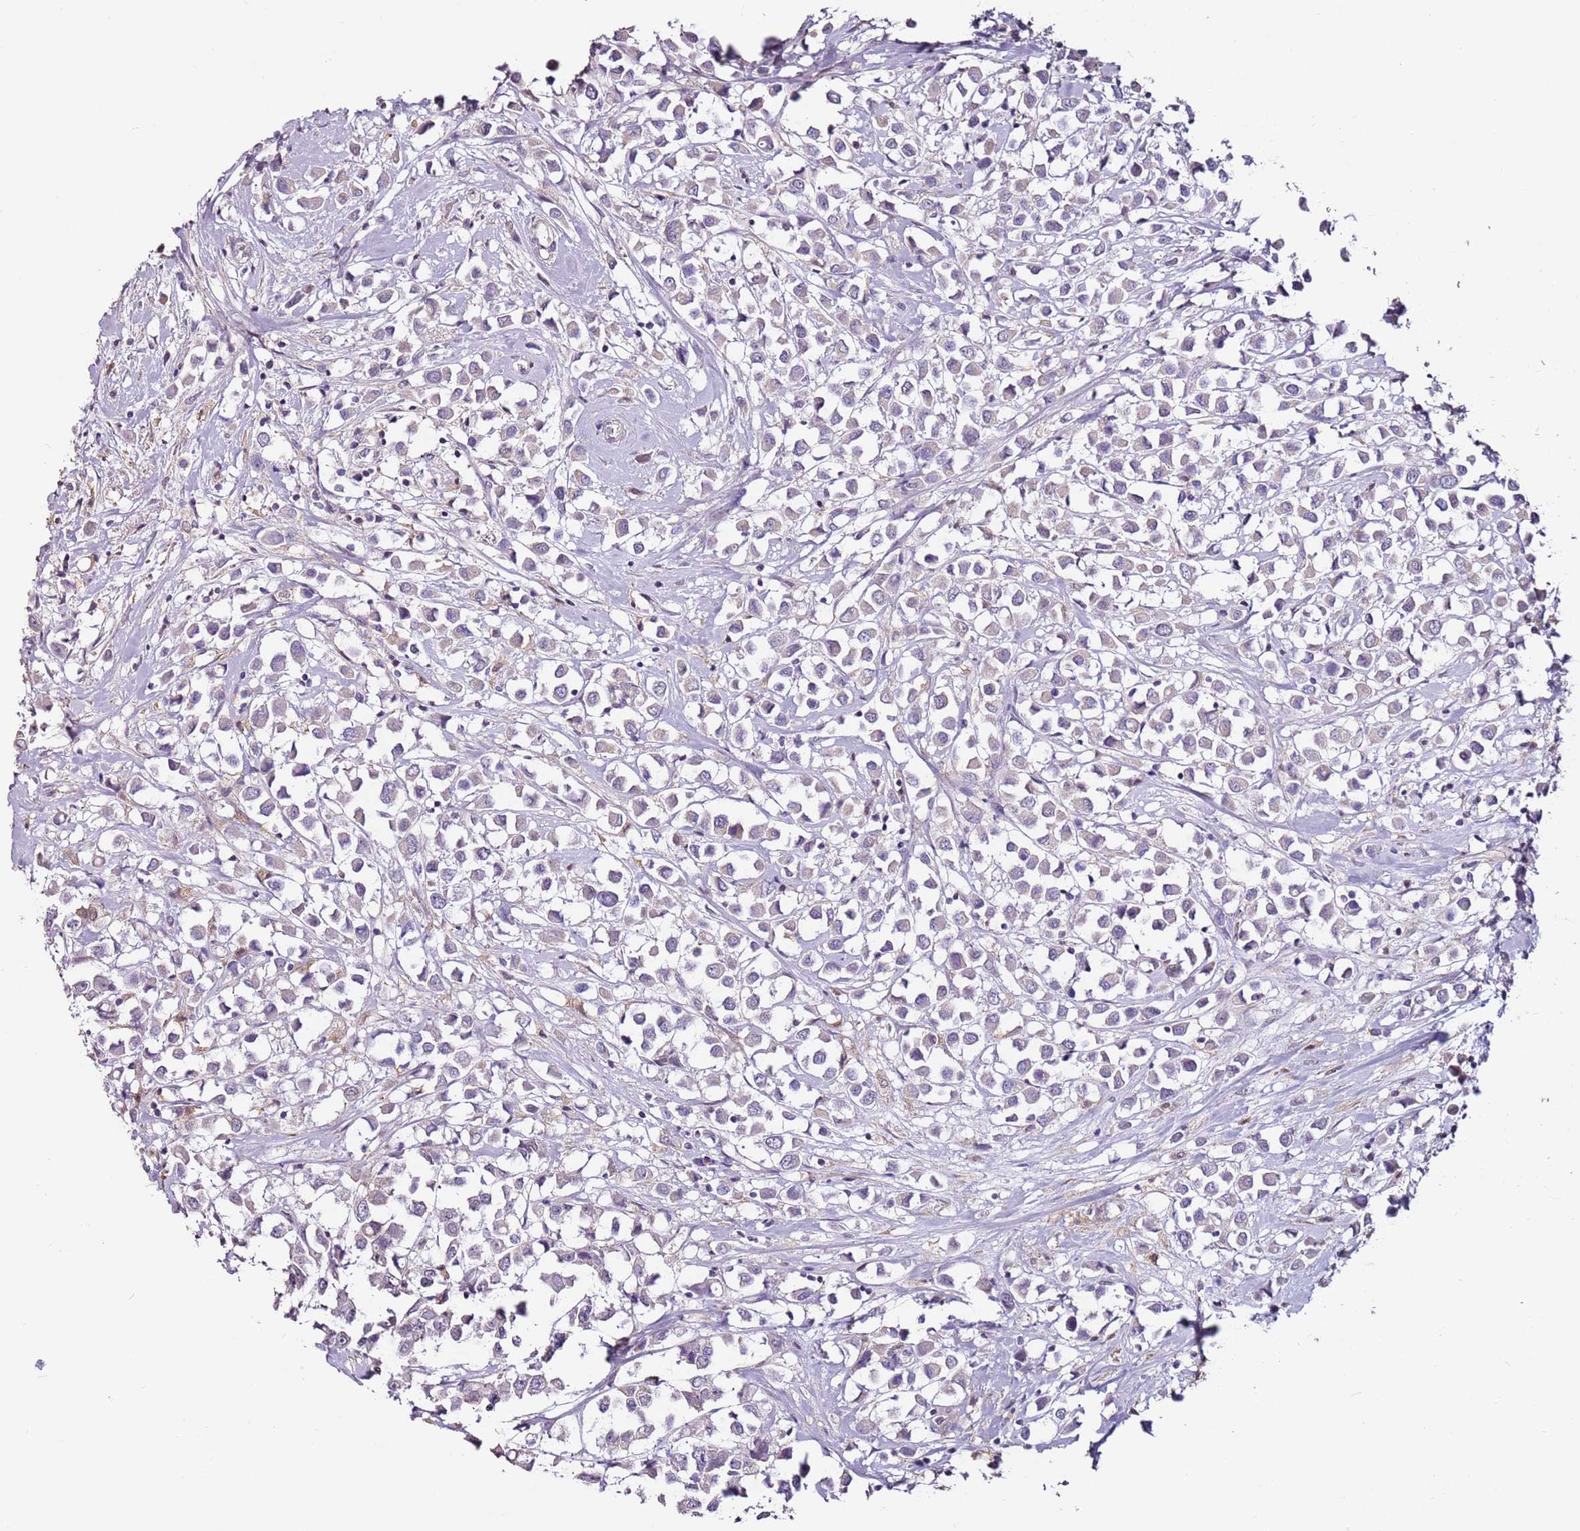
{"staining": {"intensity": "negative", "quantity": "none", "location": "none"}, "tissue": "breast cancer", "cell_type": "Tumor cells", "image_type": "cancer", "snomed": [{"axis": "morphology", "description": "Duct carcinoma"}, {"axis": "topography", "description": "Breast"}], "caption": "DAB immunohistochemical staining of human breast cancer (infiltrating ductal carcinoma) shows no significant staining in tumor cells.", "gene": "MDH1", "patient": {"sex": "female", "age": 61}}